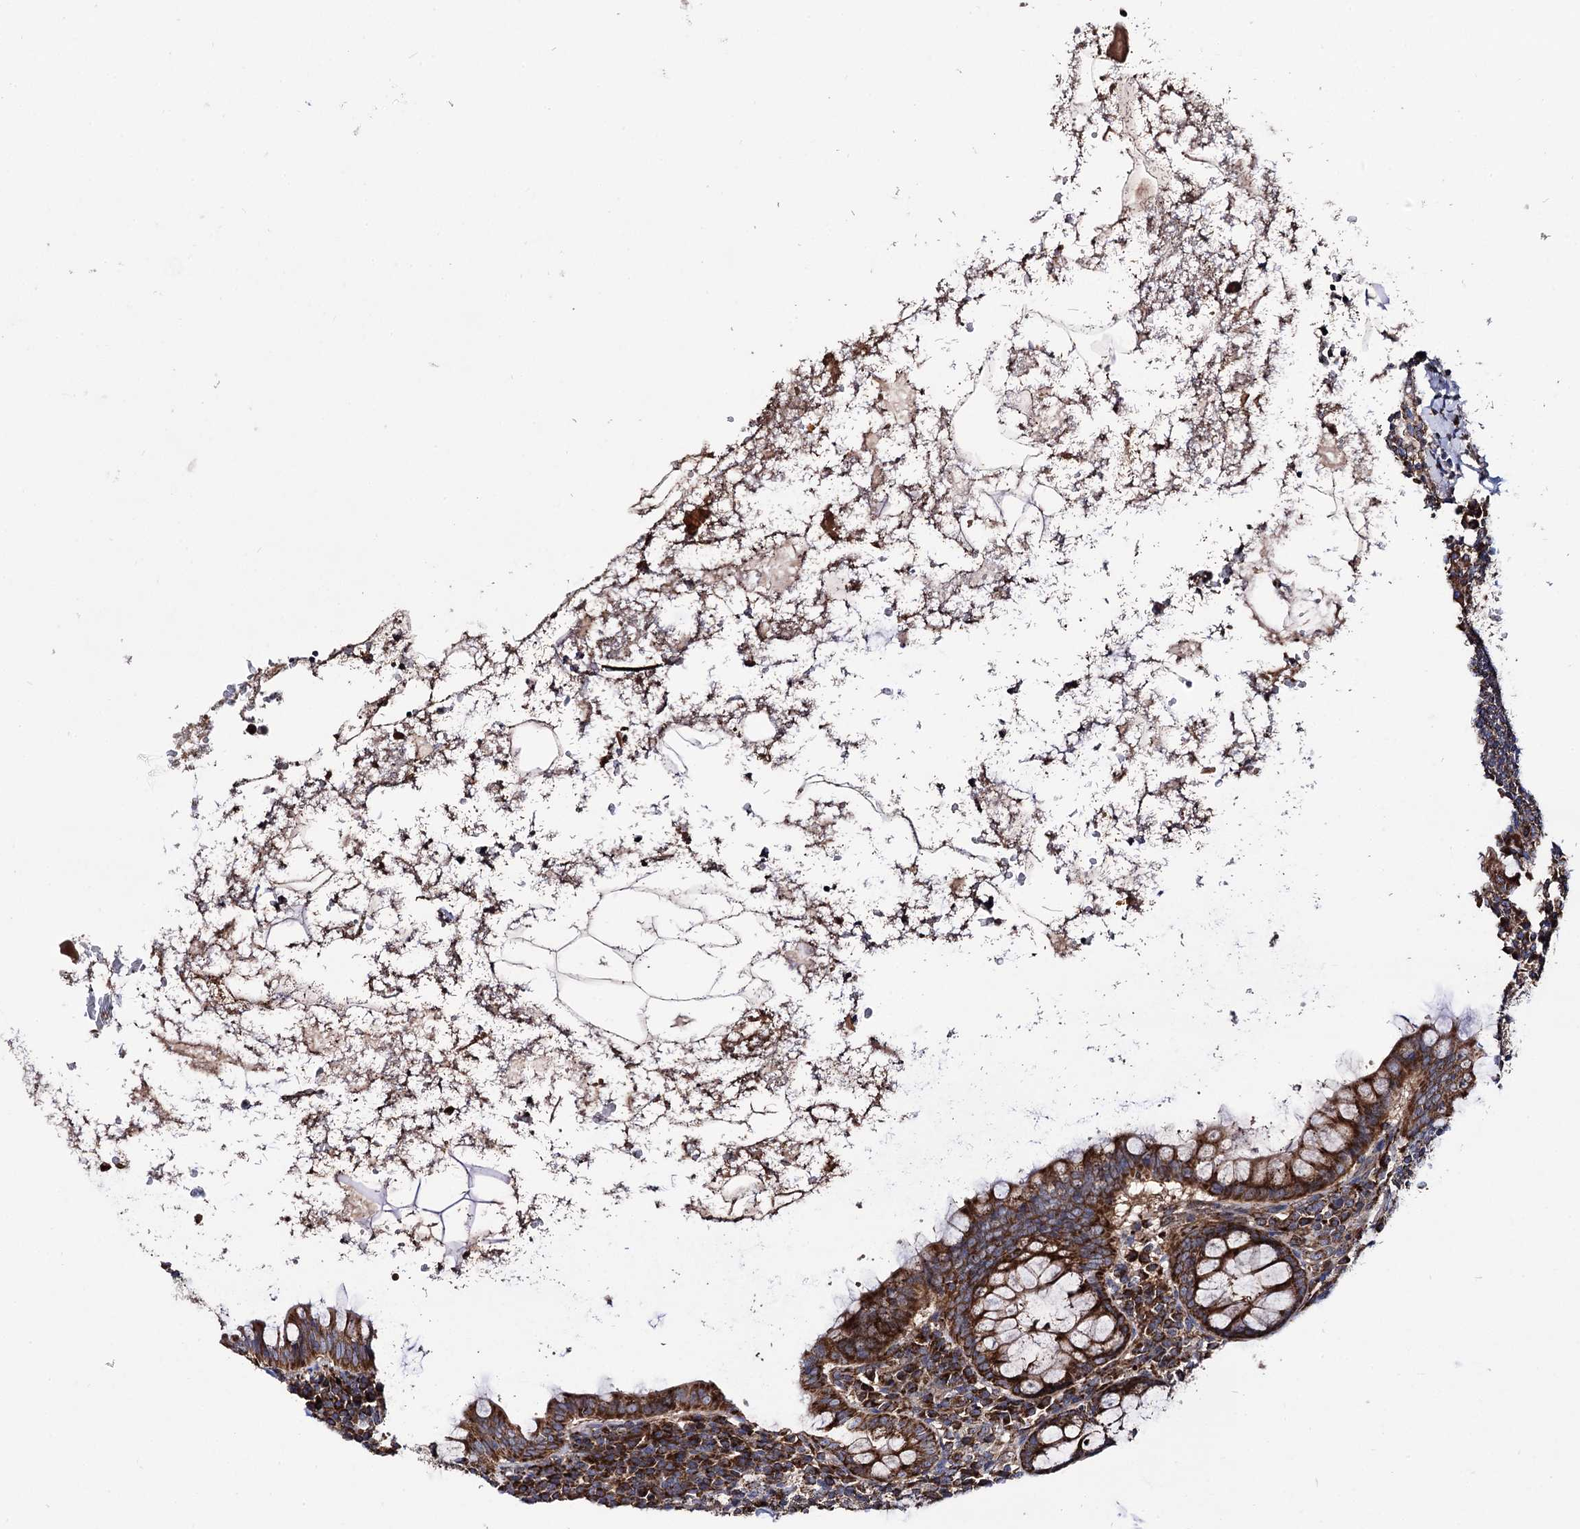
{"staining": {"intensity": "strong", "quantity": ">75%", "location": "cytoplasmic/membranous"}, "tissue": "appendix", "cell_type": "Glandular cells", "image_type": "normal", "snomed": [{"axis": "morphology", "description": "Normal tissue, NOS"}, {"axis": "topography", "description": "Appendix"}], "caption": "A photomicrograph of appendix stained for a protein demonstrates strong cytoplasmic/membranous brown staining in glandular cells. (DAB IHC, brown staining for protein, blue staining for nuclei).", "gene": "IQCH", "patient": {"sex": "female", "age": 33}}